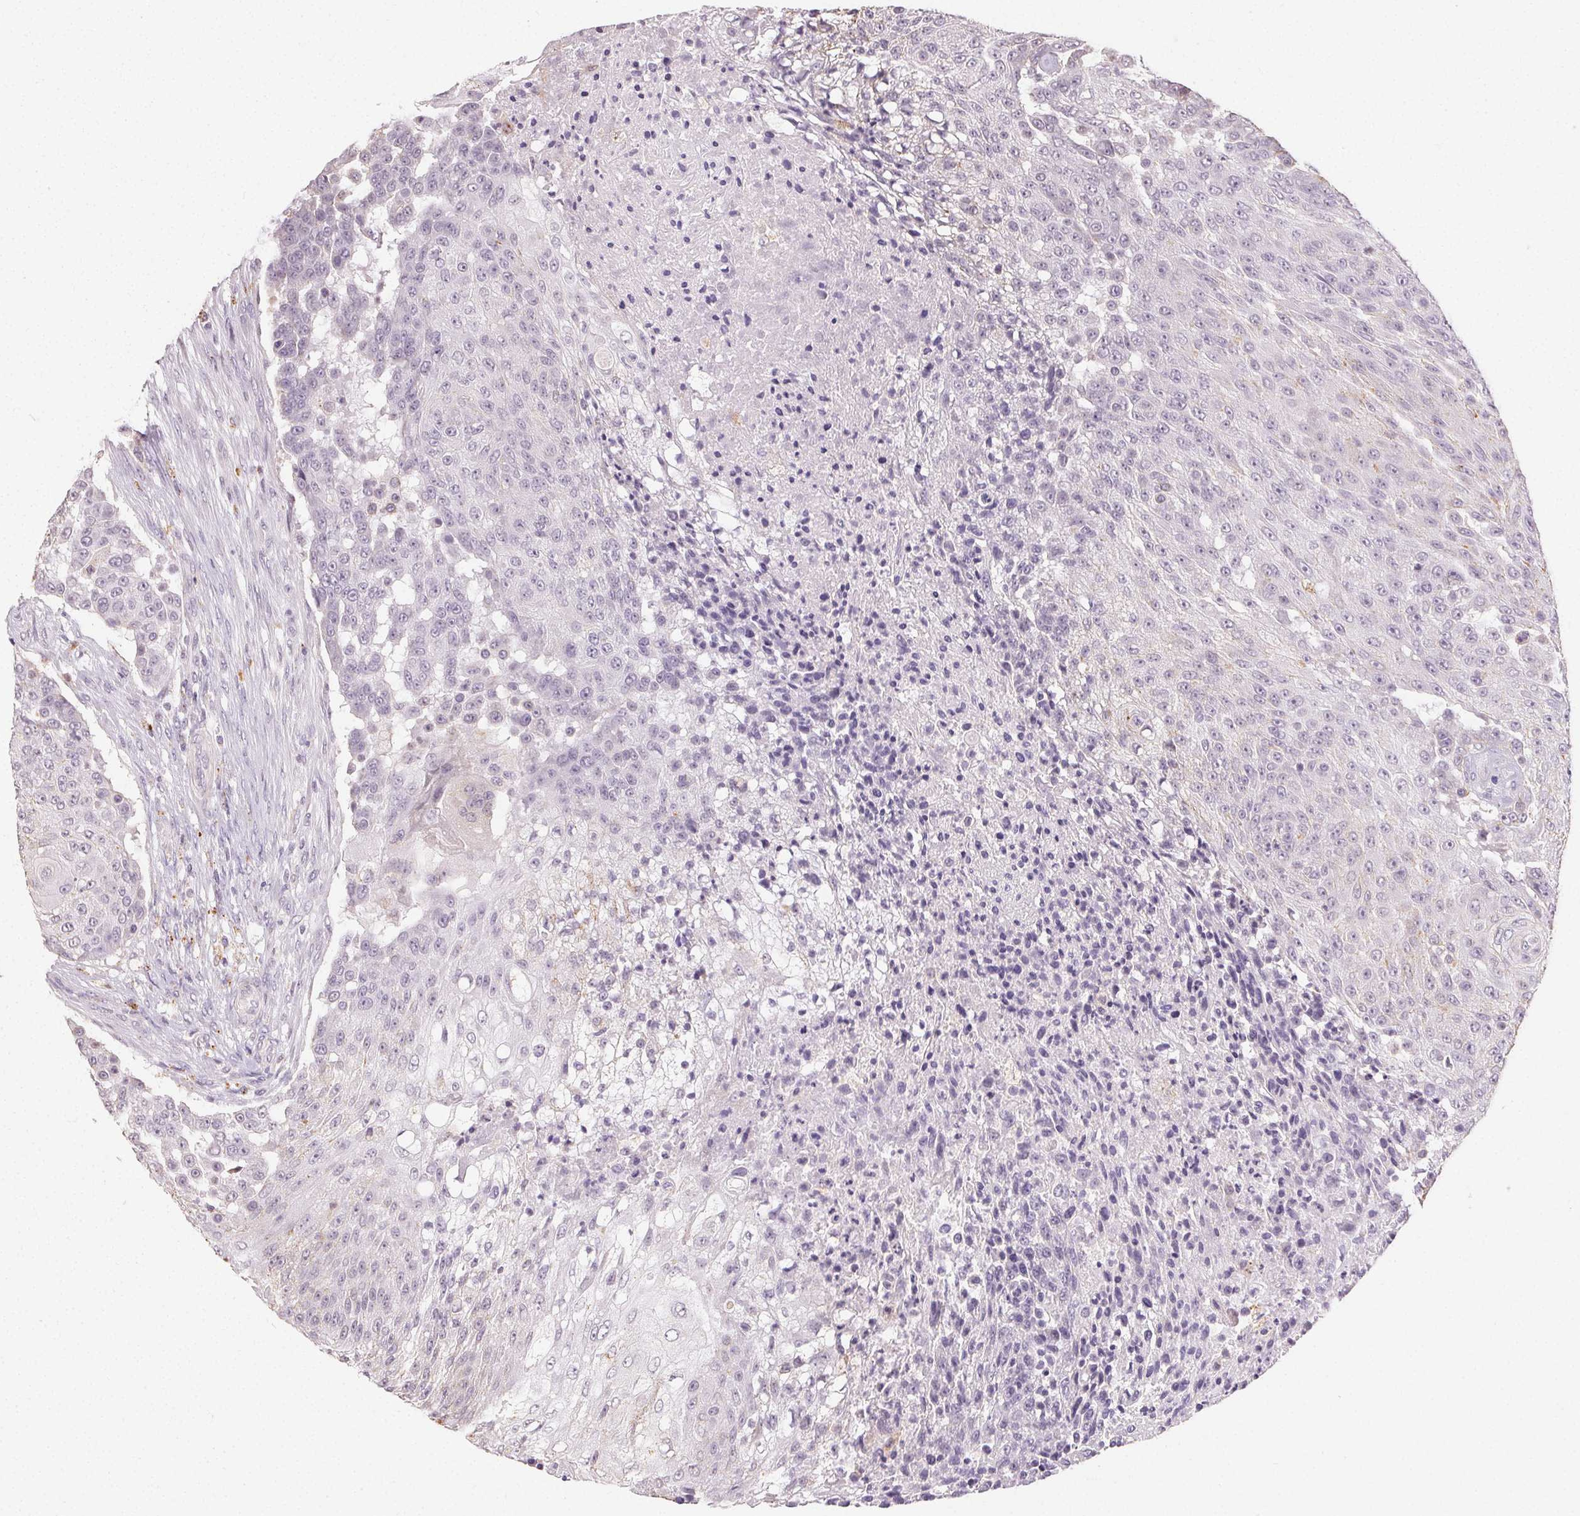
{"staining": {"intensity": "negative", "quantity": "none", "location": "none"}, "tissue": "urothelial cancer", "cell_type": "Tumor cells", "image_type": "cancer", "snomed": [{"axis": "morphology", "description": "Urothelial carcinoma, High grade"}, {"axis": "topography", "description": "Urinary bladder"}], "caption": "Urothelial cancer was stained to show a protein in brown. There is no significant positivity in tumor cells.", "gene": "TMEM174", "patient": {"sex": "female", "age": 63}}